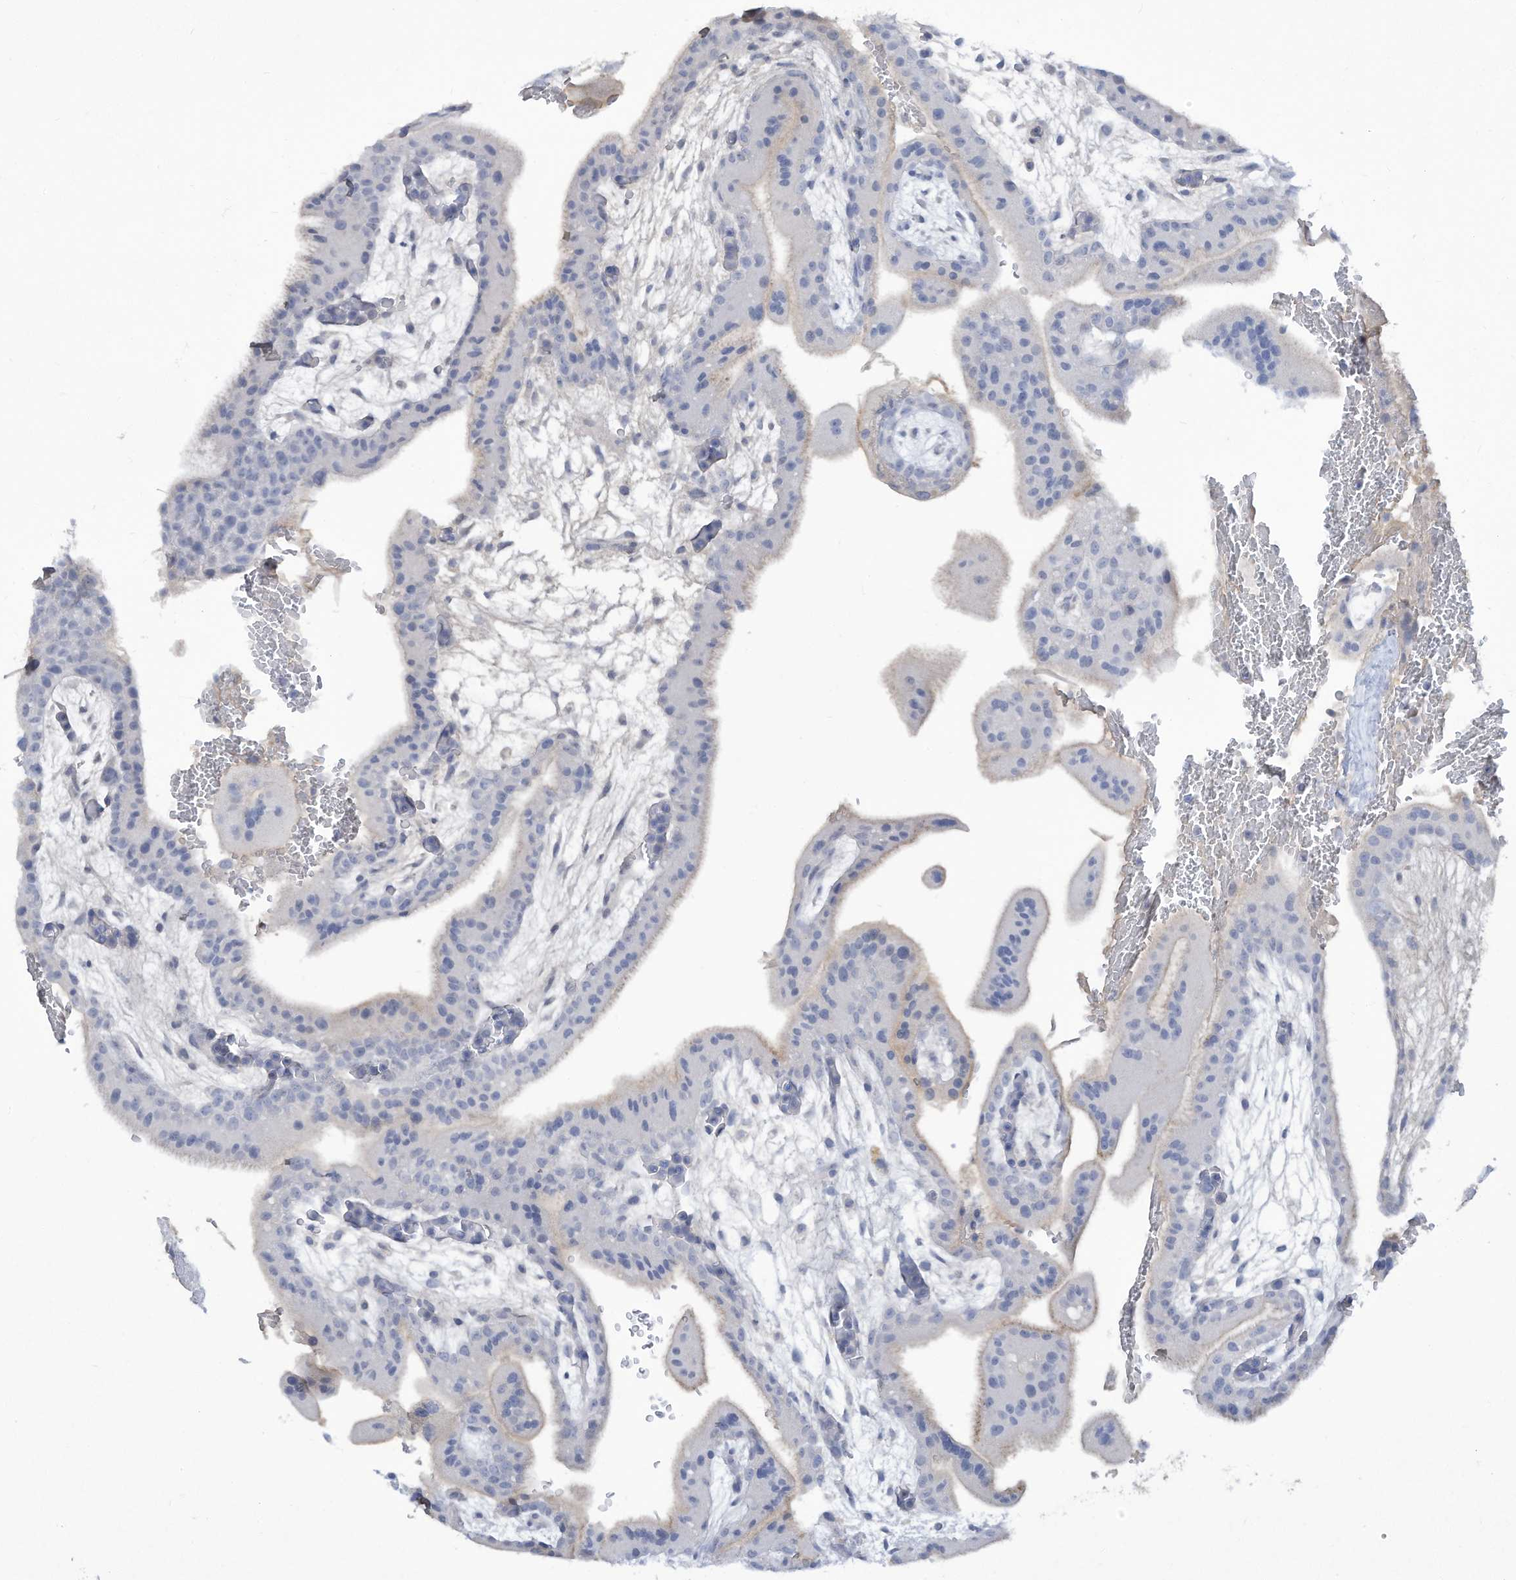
{"staining": {"intensity": "negative", "quantity": "none", "location": "none"}, "tissue": "placenta", "cell_type": "Decidual cells", "image_type": "normal", "snomed": [{"axis": "morphology", "description": "Normal tissue, NOS"}, {"axis": "topography", "description": "Placenta"}], "caption": "Decidual cells are negative for brown protein staining in benign placenta. (DAB IHC visualized using brightfield microscopy, high magnification).", "gene": "HAS3", "patient": {"sex": "female", "age": 35}}